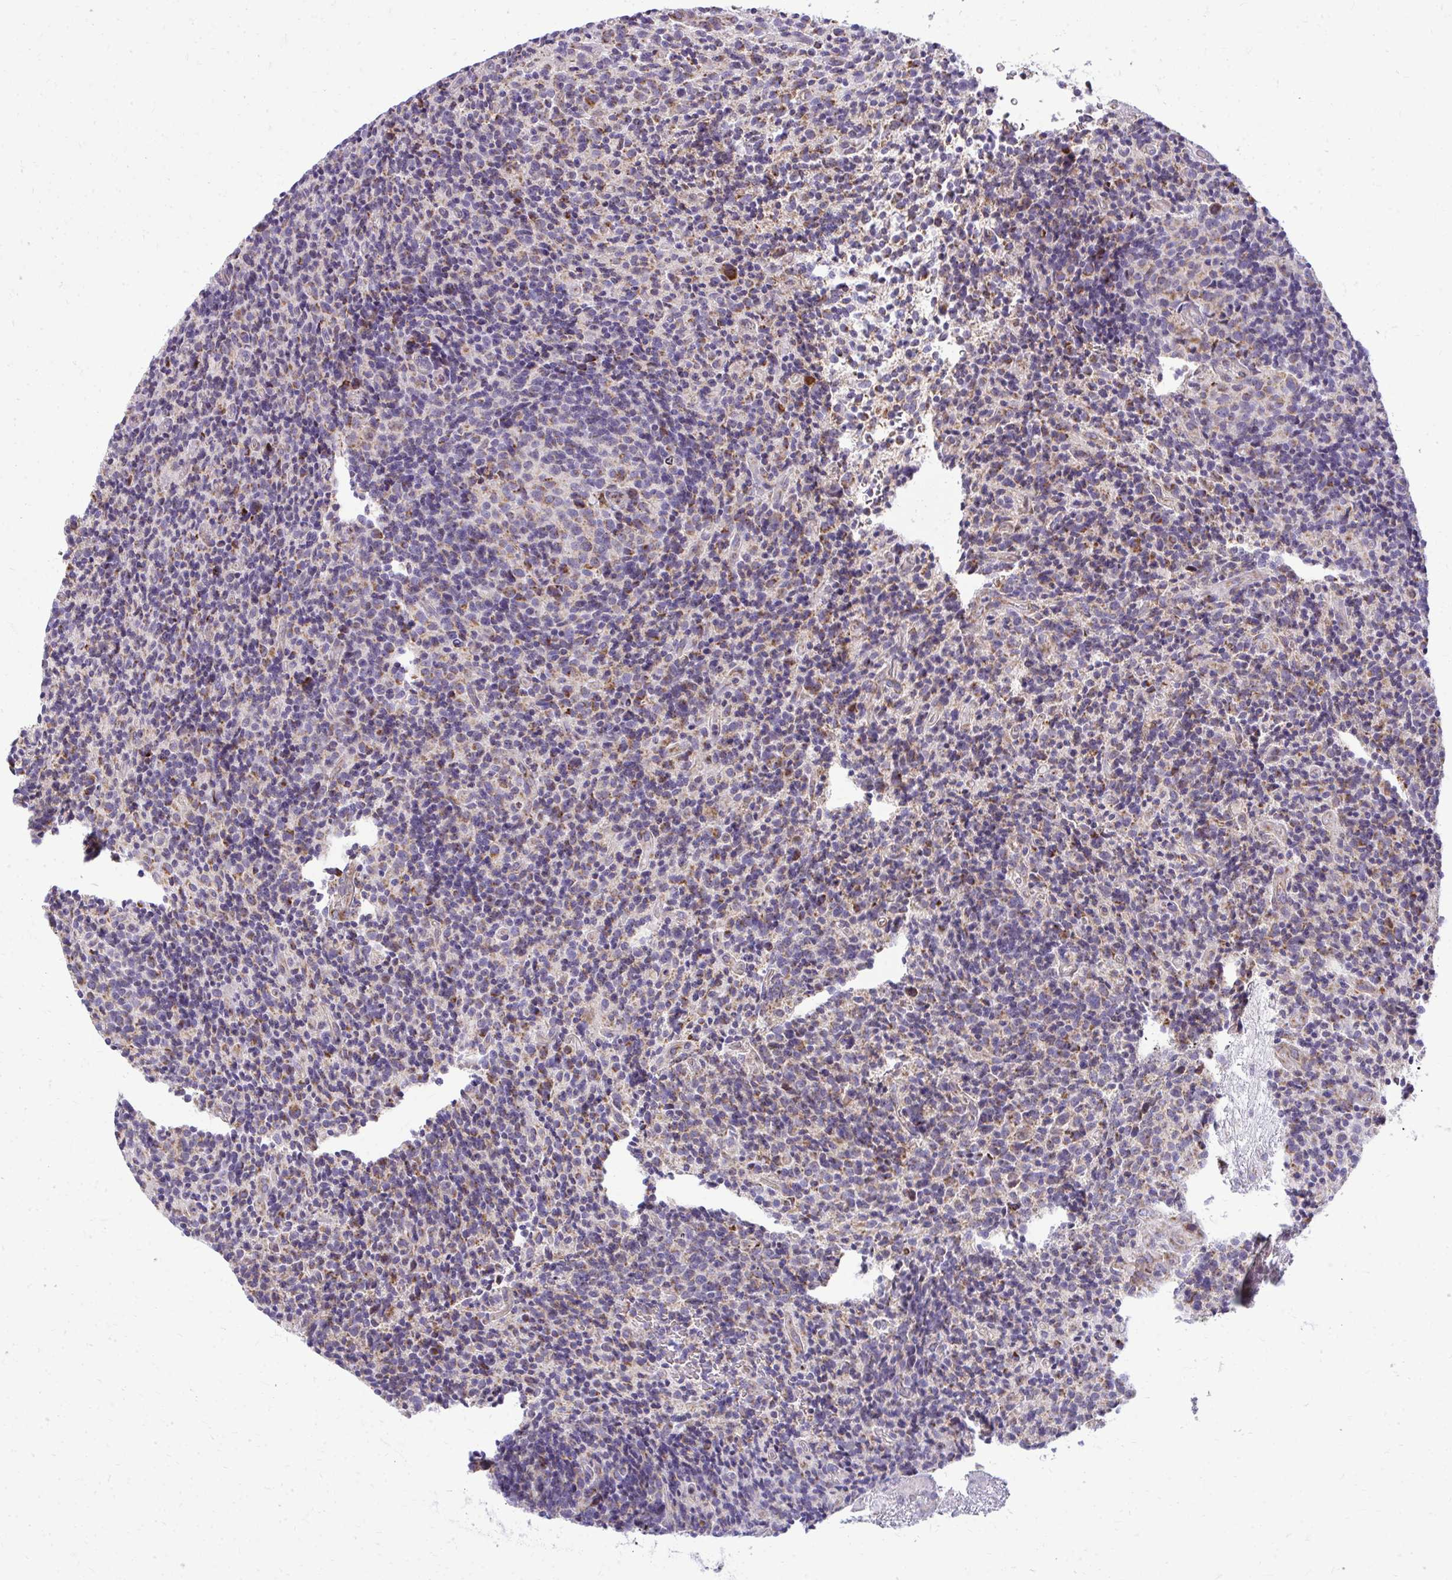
{"staining": {"intensity": "weak", "quantity": "<25%", "location": "cytoplasmic/membranous"}, "tissue": "glioma", "cell_type": "Tumor cells", "image_type": "cancer", "snomed": [{"axis": "morphology", "description": "Glioma, malignant, High grade"}, {"axis": "topography", "description": "Brain"}], "caption": "This histopathology image is of glioma stained with immunohistochemistry to label a protein in brown with the nuclei are counter-stained blue. There is no staining in tumor cells.", "gene": "IFIT1", "patient": {"sex": "male", "age": 76}}